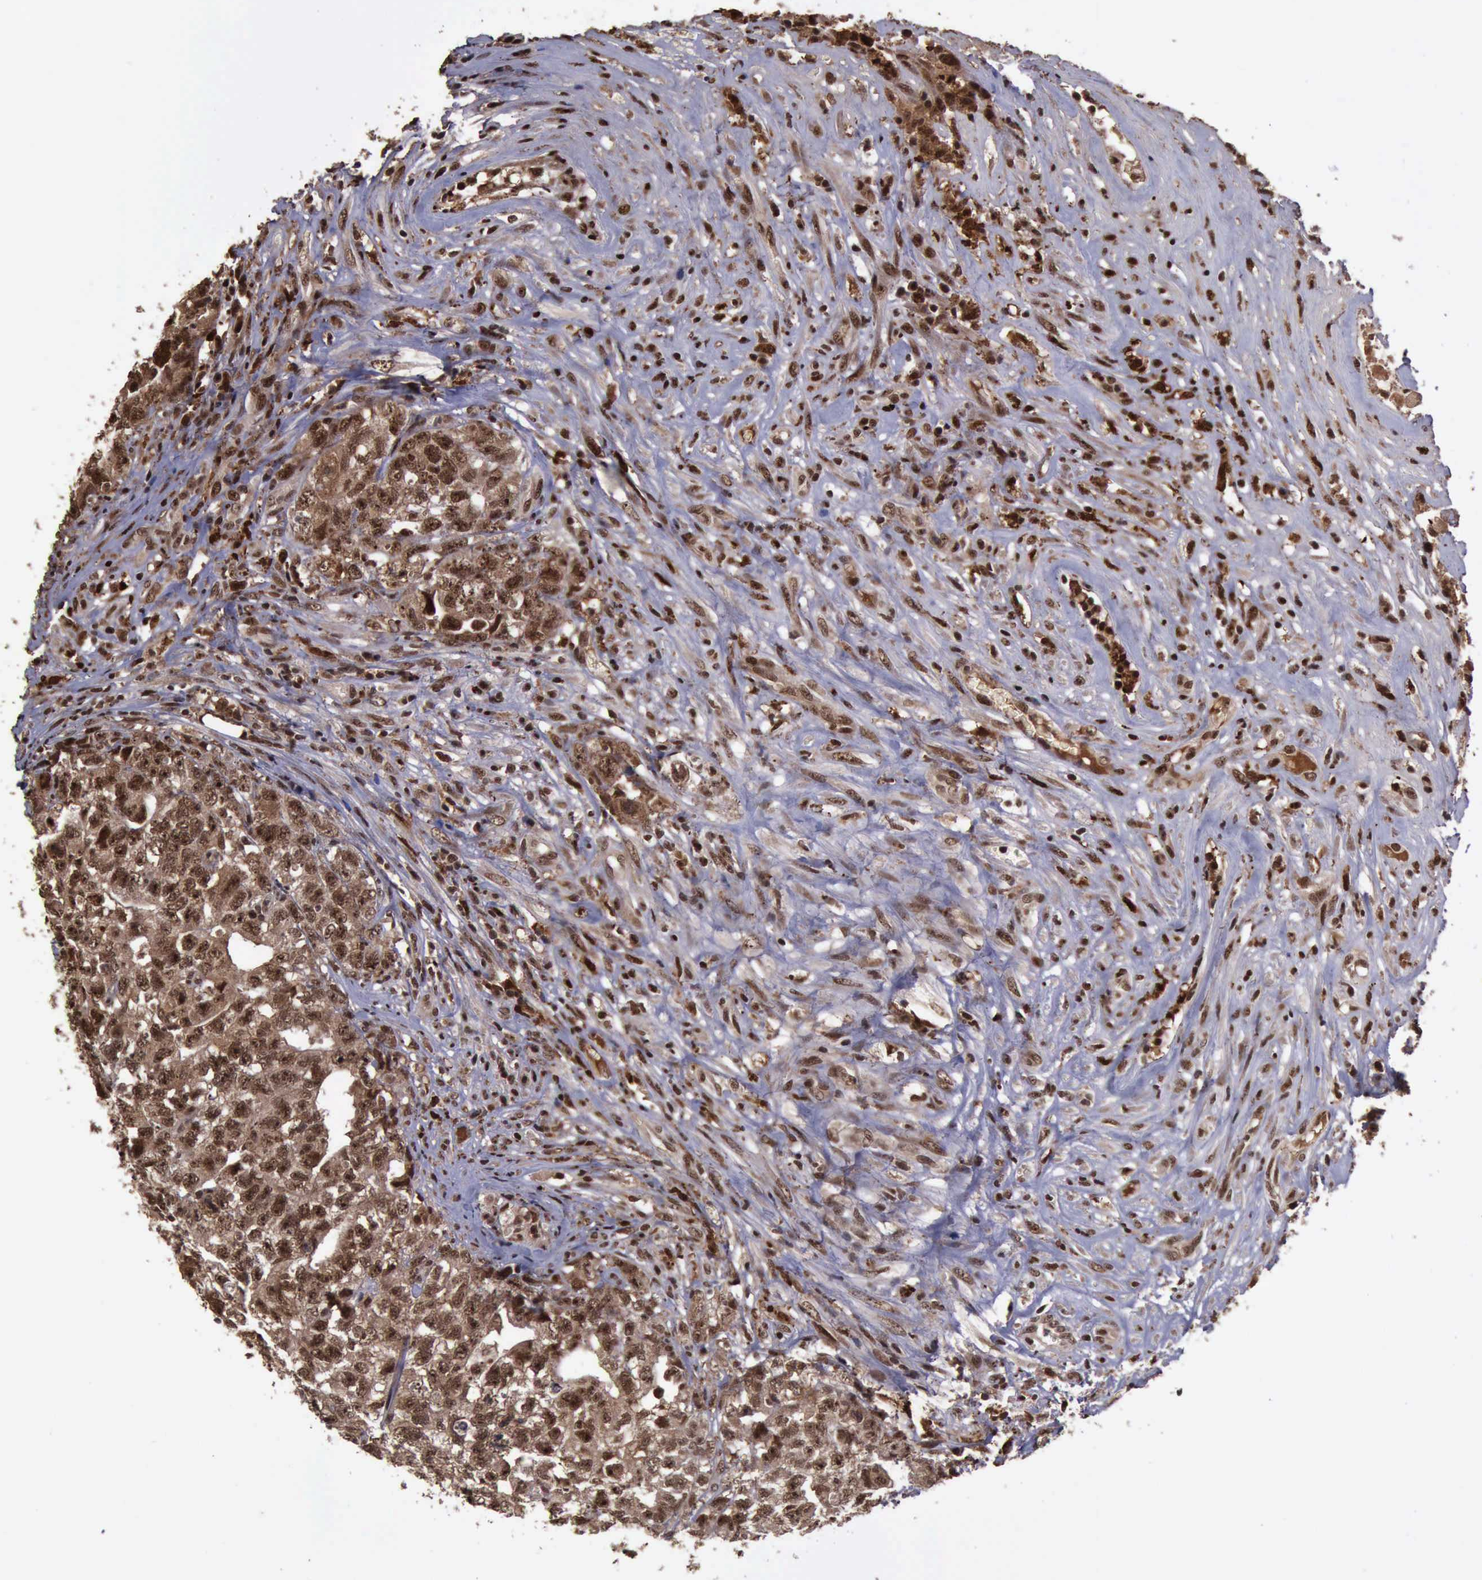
{"staining": {"intensity": "strong", "quantity": ">75%", "location": "cytoplasmic/membranous,nuclear"}, "tissue": "testis cancer", "cell_type": "Tumor cells", "image_type": "cancer", "snomed": [{"axis": "morphology", "description": "Carcinoma, Embryonal, NOS"}, {"axis": "topography", "description": "Testis"}], "caption": "Immunohistochemical staining of testis cancer (embryonal carcinoma) demonstrates high levels of strong cytoplasmic/membranous and nuclear protein staining in about >75% of tumor cells.", "gene": "TRMT2A", "patient": {"sex": "male", "age": 31}}